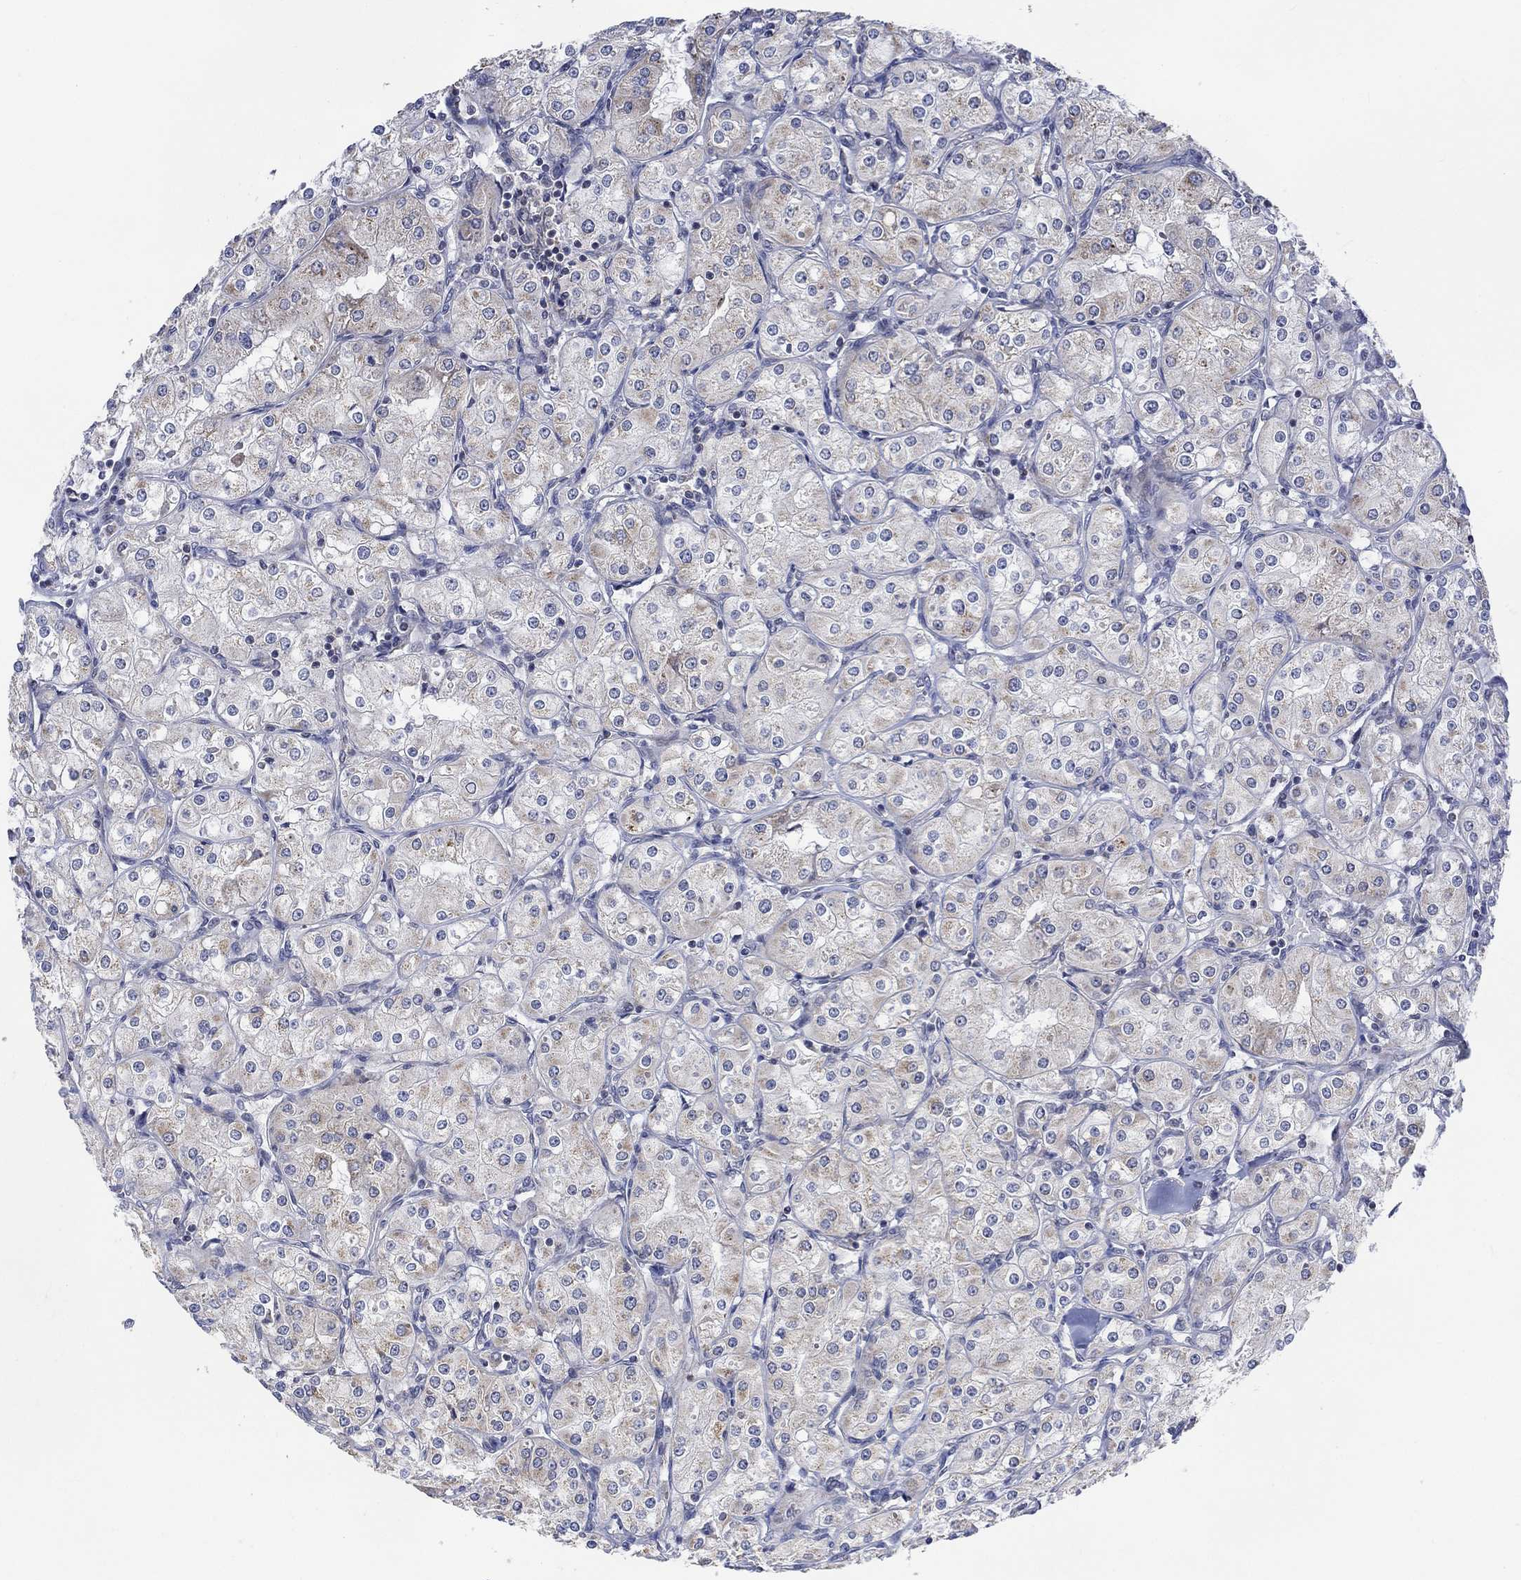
{"staining": {"intensity": "weak", "quantity": "<25%", "location": "cytoplasmic/membranous"}, "tissue": "renal cancer", "cell_type": "Tumor cells", "image_type": "cancer", "snomed": [{"axis": "morphology", "description": "Adenocarcinoma, NOS"}, {"axis": "topography", "description": "Kidney"}], "caption": "IHC photomicrograph of human renal cancer stained for a protein (brown), which demonstrates no expression in tumor cells.", "gene": "SLC48A1", "patient": {"sex": "male", "age": 77}}